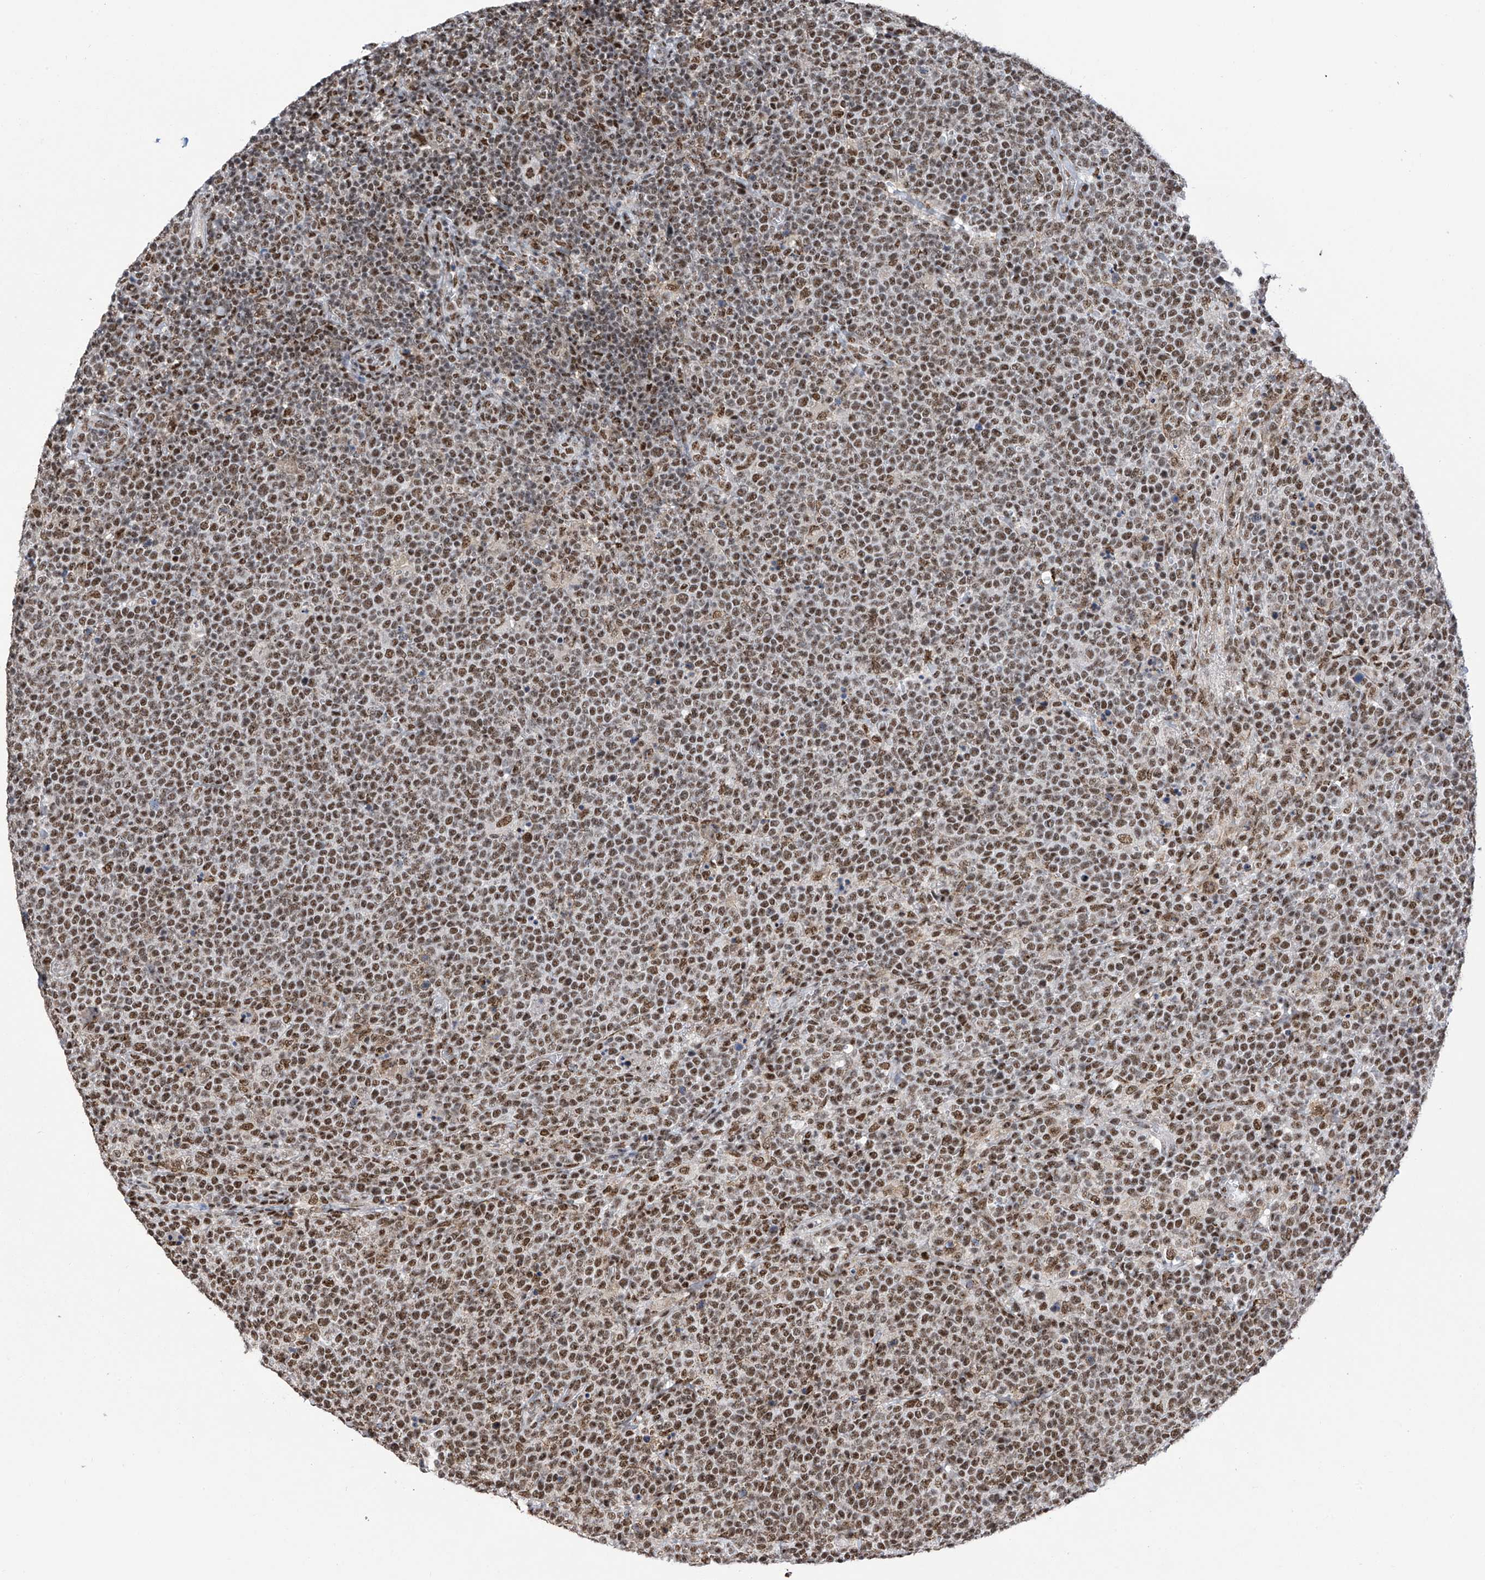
{"staining": {"intensity": "moderate", "quantity": ">75%", "location": "nuclear"}, "tissue": "lymphoma", "cell_type": "Tumor cells", "image_type": "cancer", "snomed": [{"axis": "morphology", "description": "Malignant lymphoma, non-Hodgkin's type, High grade"}, {"axis": "topography", "description": "Lymph node"}], "caption": "A high-resolution image shows immunohistochemistry staining of lymphoma, which displays moderate nuclear positivity in about >75% of tumor cells.", "gene": "APLF", "patient": {"sex": "male", "age": 61}}